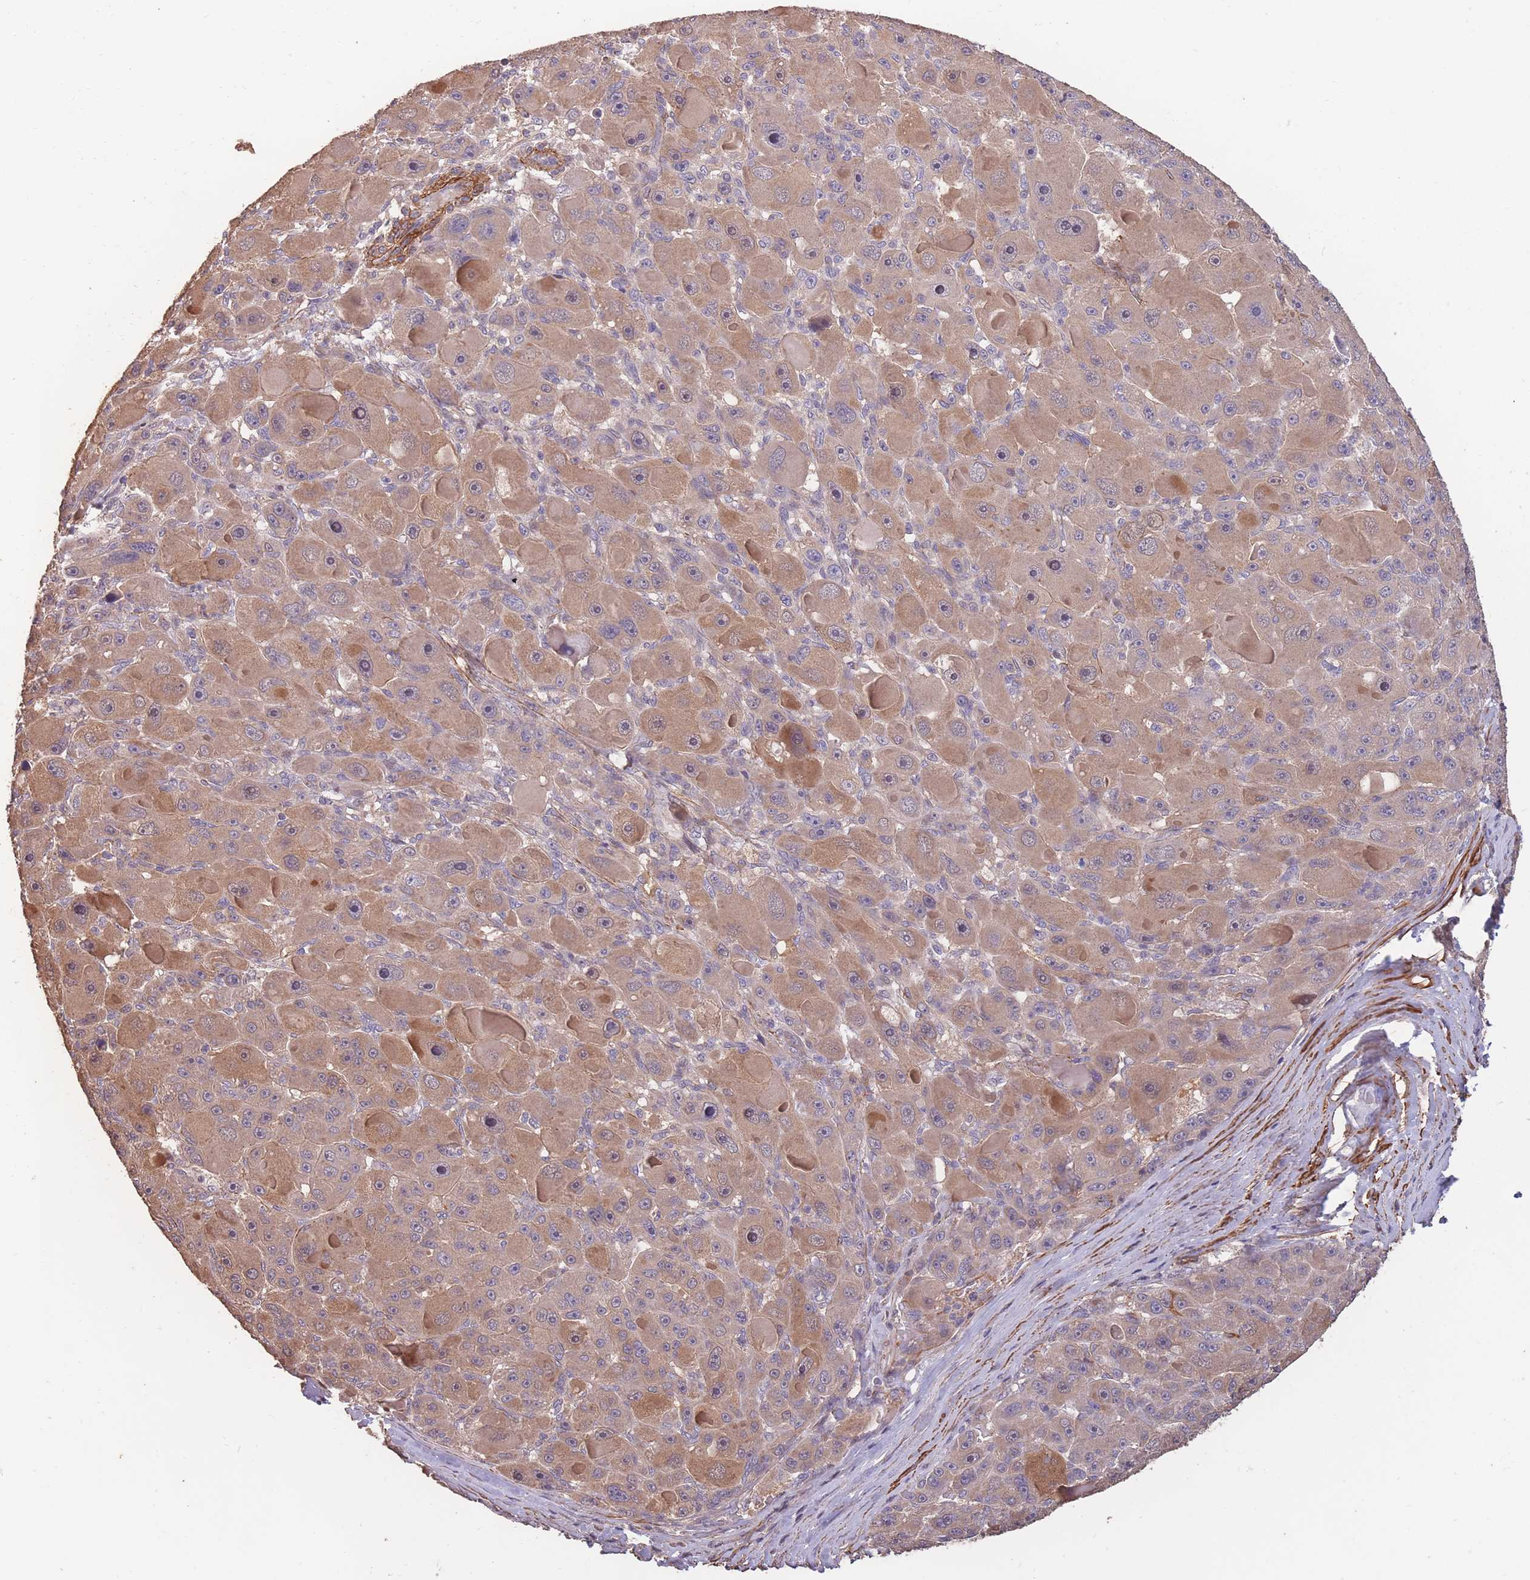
{"staining": {"intensity": "moderate", "quantity": ">75%", "location": "cytoplasmic/membranous"}, "tissue": "liver cancer", "cell_type": "Tumor cells", "image_type": "cancer", "snomed": [{"axis": "morphology", "description": "Carcinoma, Hepatocellular, NOS"}, {"axis": "topography", "description": "Liver"}], "caption": "Immunohistochemical staining of hepatocellular carcinoma (liver) displays medium levels of moderate cytoplasmic/membranous expression in approximately >75% of tumor cells. (Brightfield microscopy of DAB IHC at high magnification).", "gene": "NLRC4", "patient": {"sex": "male", "age": 76}}